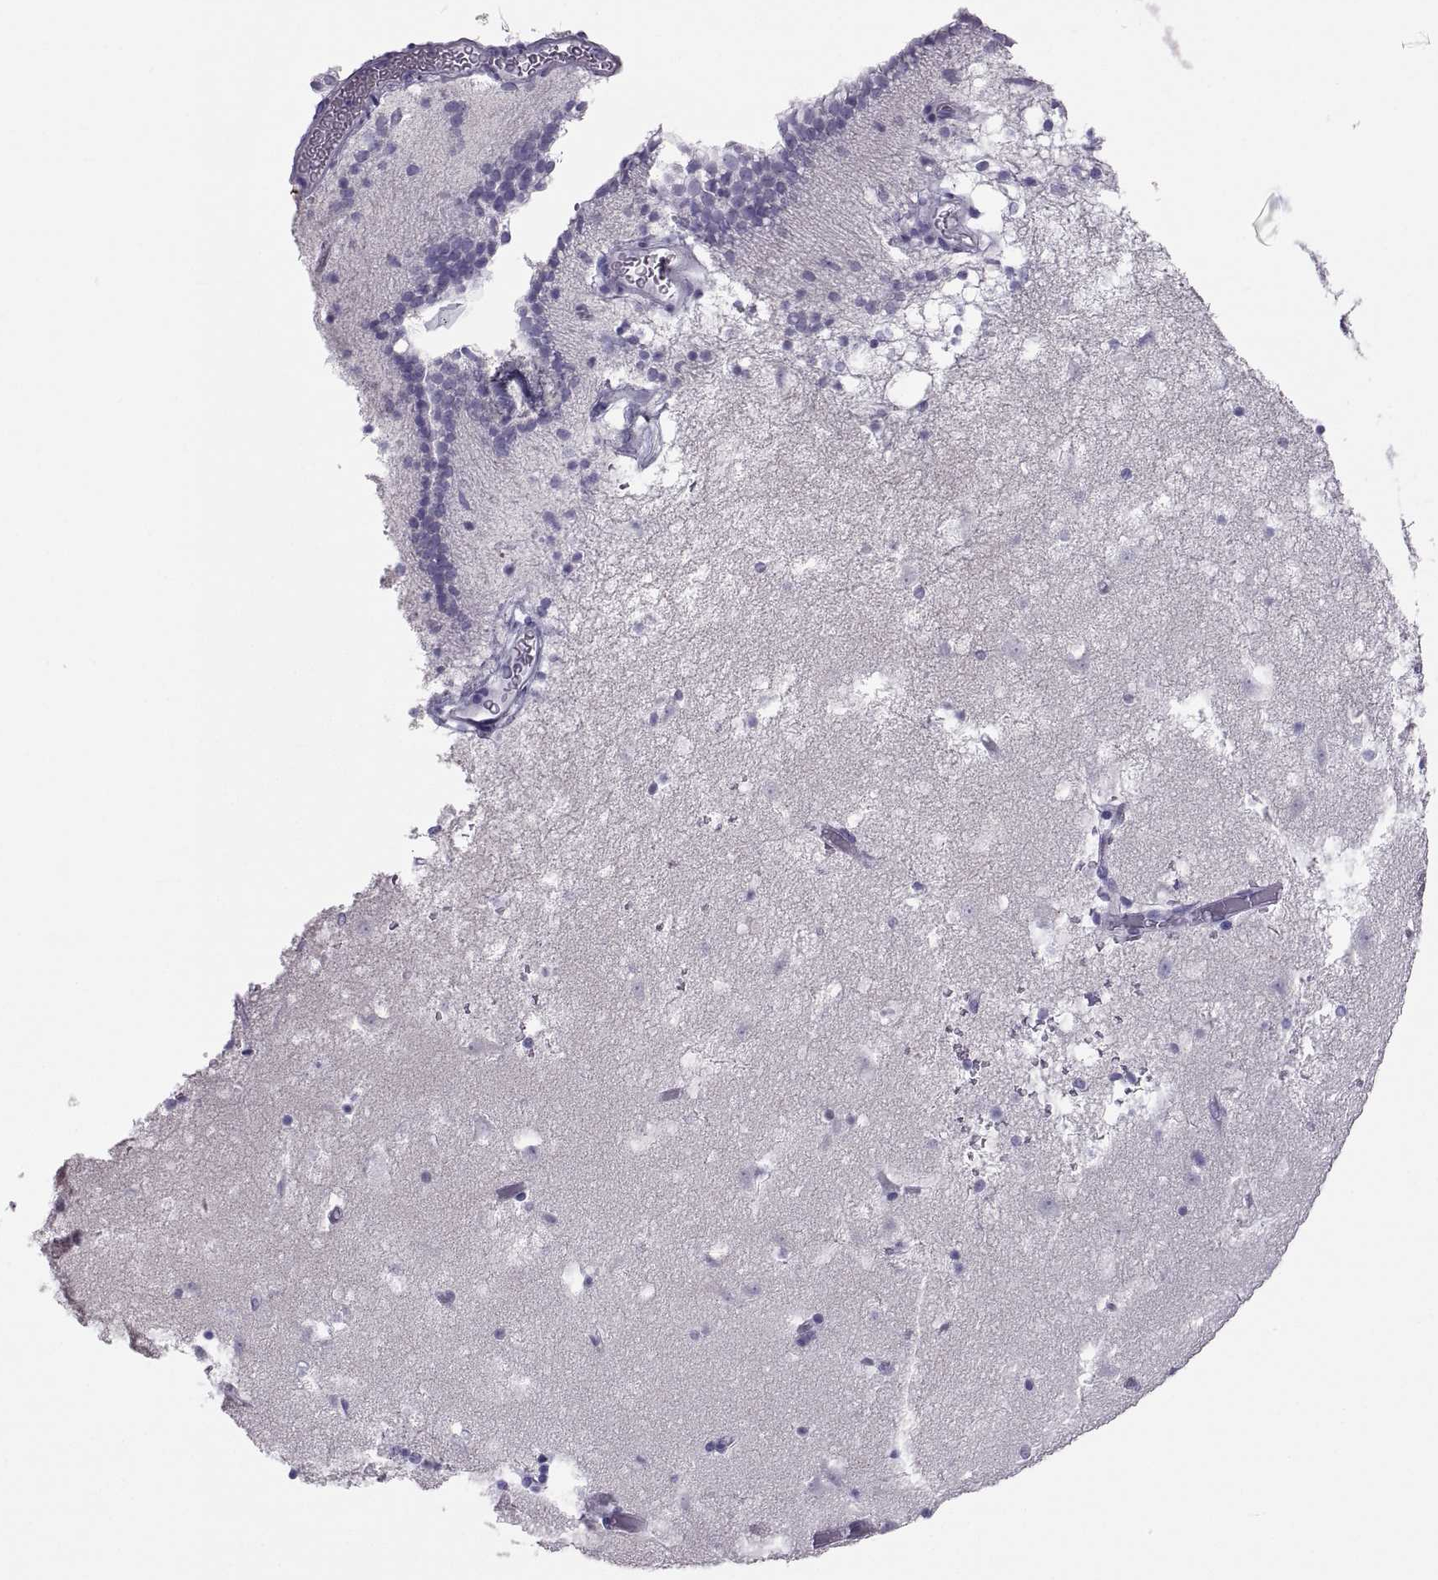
{"staining": {"intensity": "negative", "quantity": "none", "location": "none"}, "tissue": "caudate", "cell_type": "Glial cells", "image_type": "normal", "snomed": [{"axis": "morphology", "description": "Normal tissue, NOS"}, {"axis": "topography", "description": "Lateral ventricle wall"}], "caption": "High power microscopy micrograph of an IHC photomicrograph of unremarkable caudate, revealing no significant expression in glial cells.", "gene": "PCSK1N", "patient": {"sex": "female", "age": 42}}